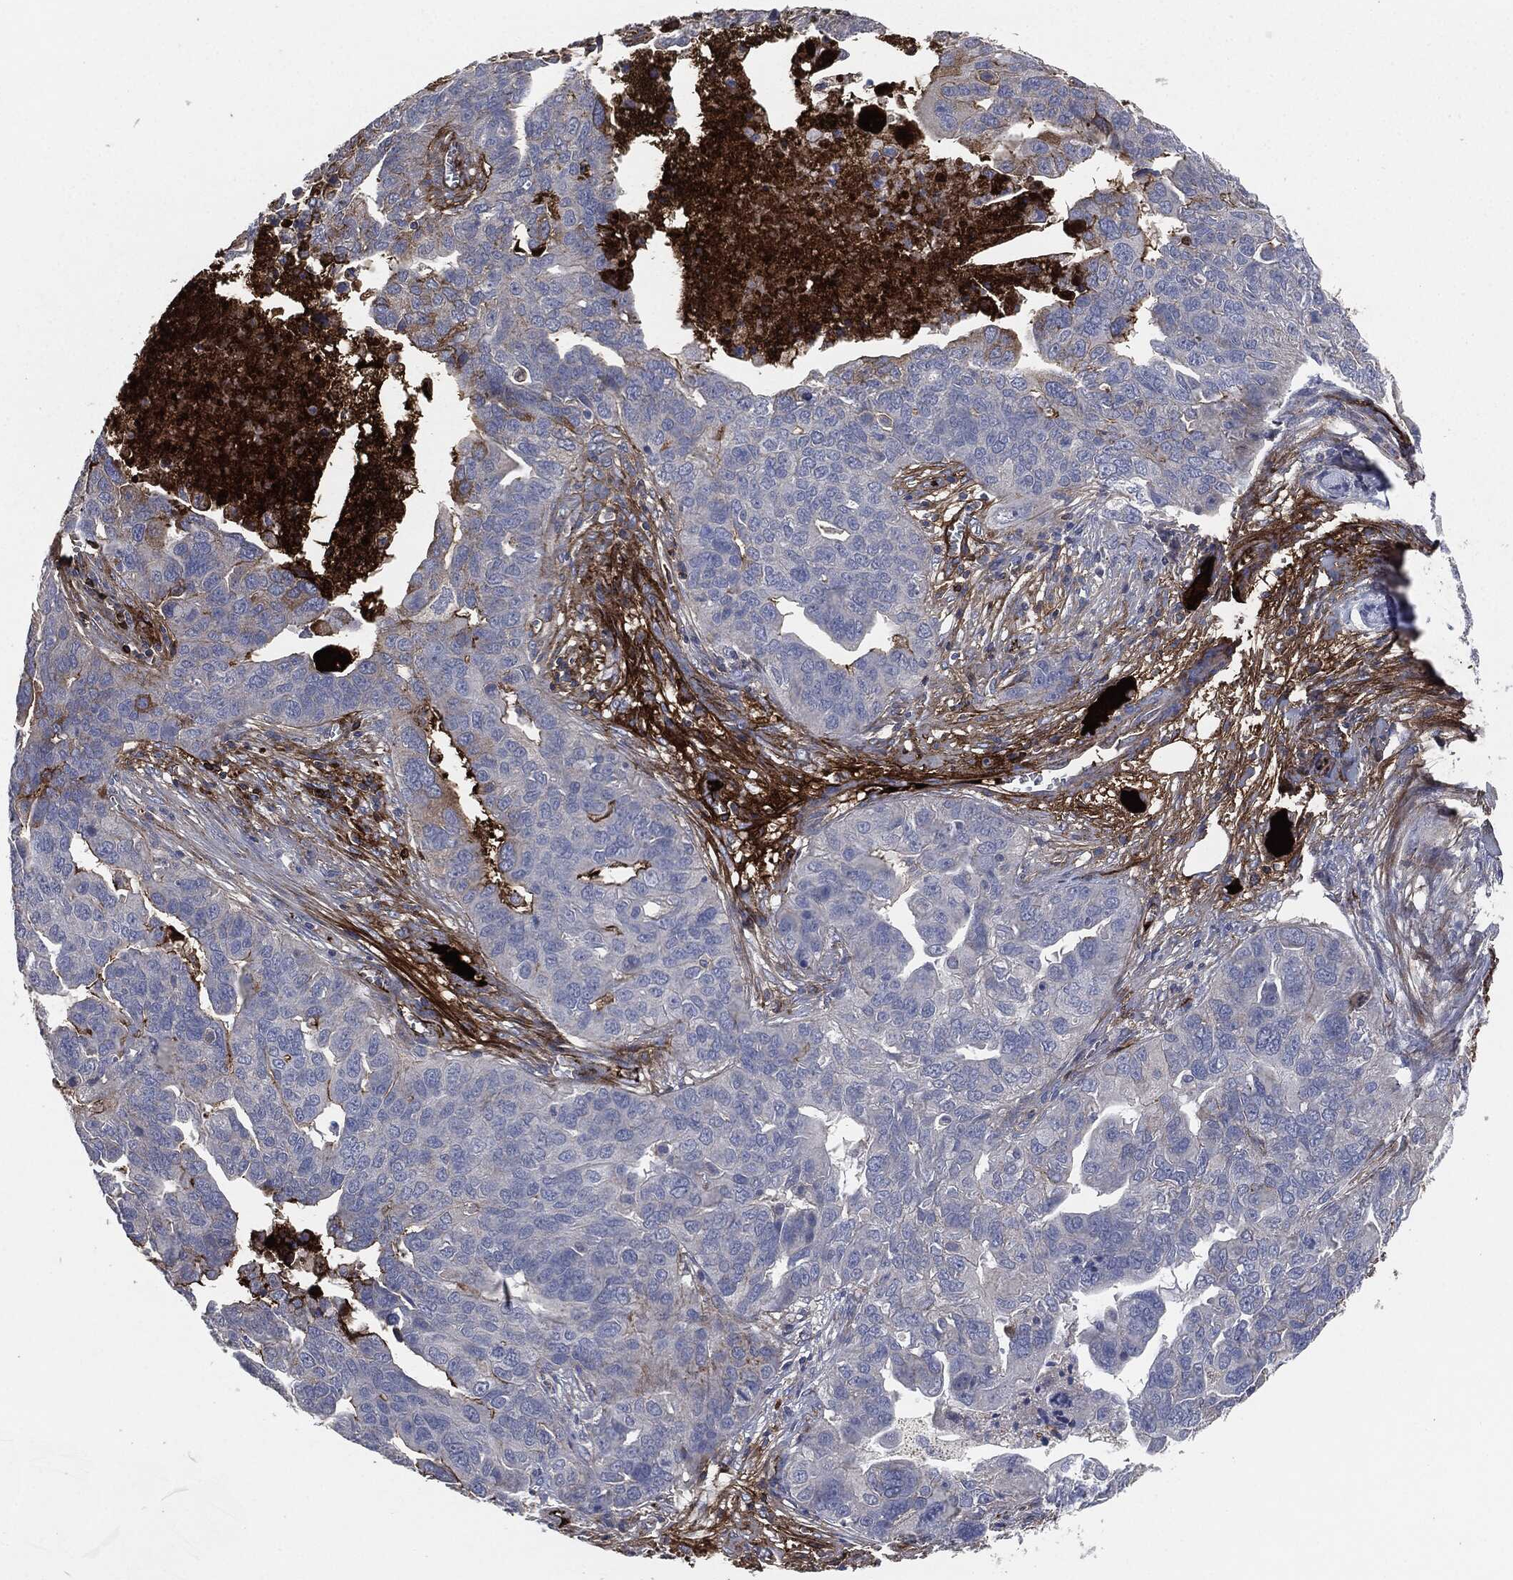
{"staining": {"intensity": "moderate", "quantity": "<25%", "location": "cytoplasmic/membranous"}, "tissue": "ovarian cancer", "cell_type": "Tumor cells", "image_type": "cancer", "snomed": [{"axis": "morphology", "description": "Carcinoma, endometroid"}, {"axis": "topography", "description": "Soft tissue"}, {"axis": "topography", "description": "Ovary"}], "caption": "Brown immunohistochemical staining in human ovarian endometroid carcinoma shows moderate cytoplasmic/membranous staining in approximately <25% of tumor cells. (Stains: DAB in brown, nuclei in blue, Microscopy: brightfield microscopy at high magnification).", "gene": "APOB", "patient": {"sex": "female", "age": 52}}